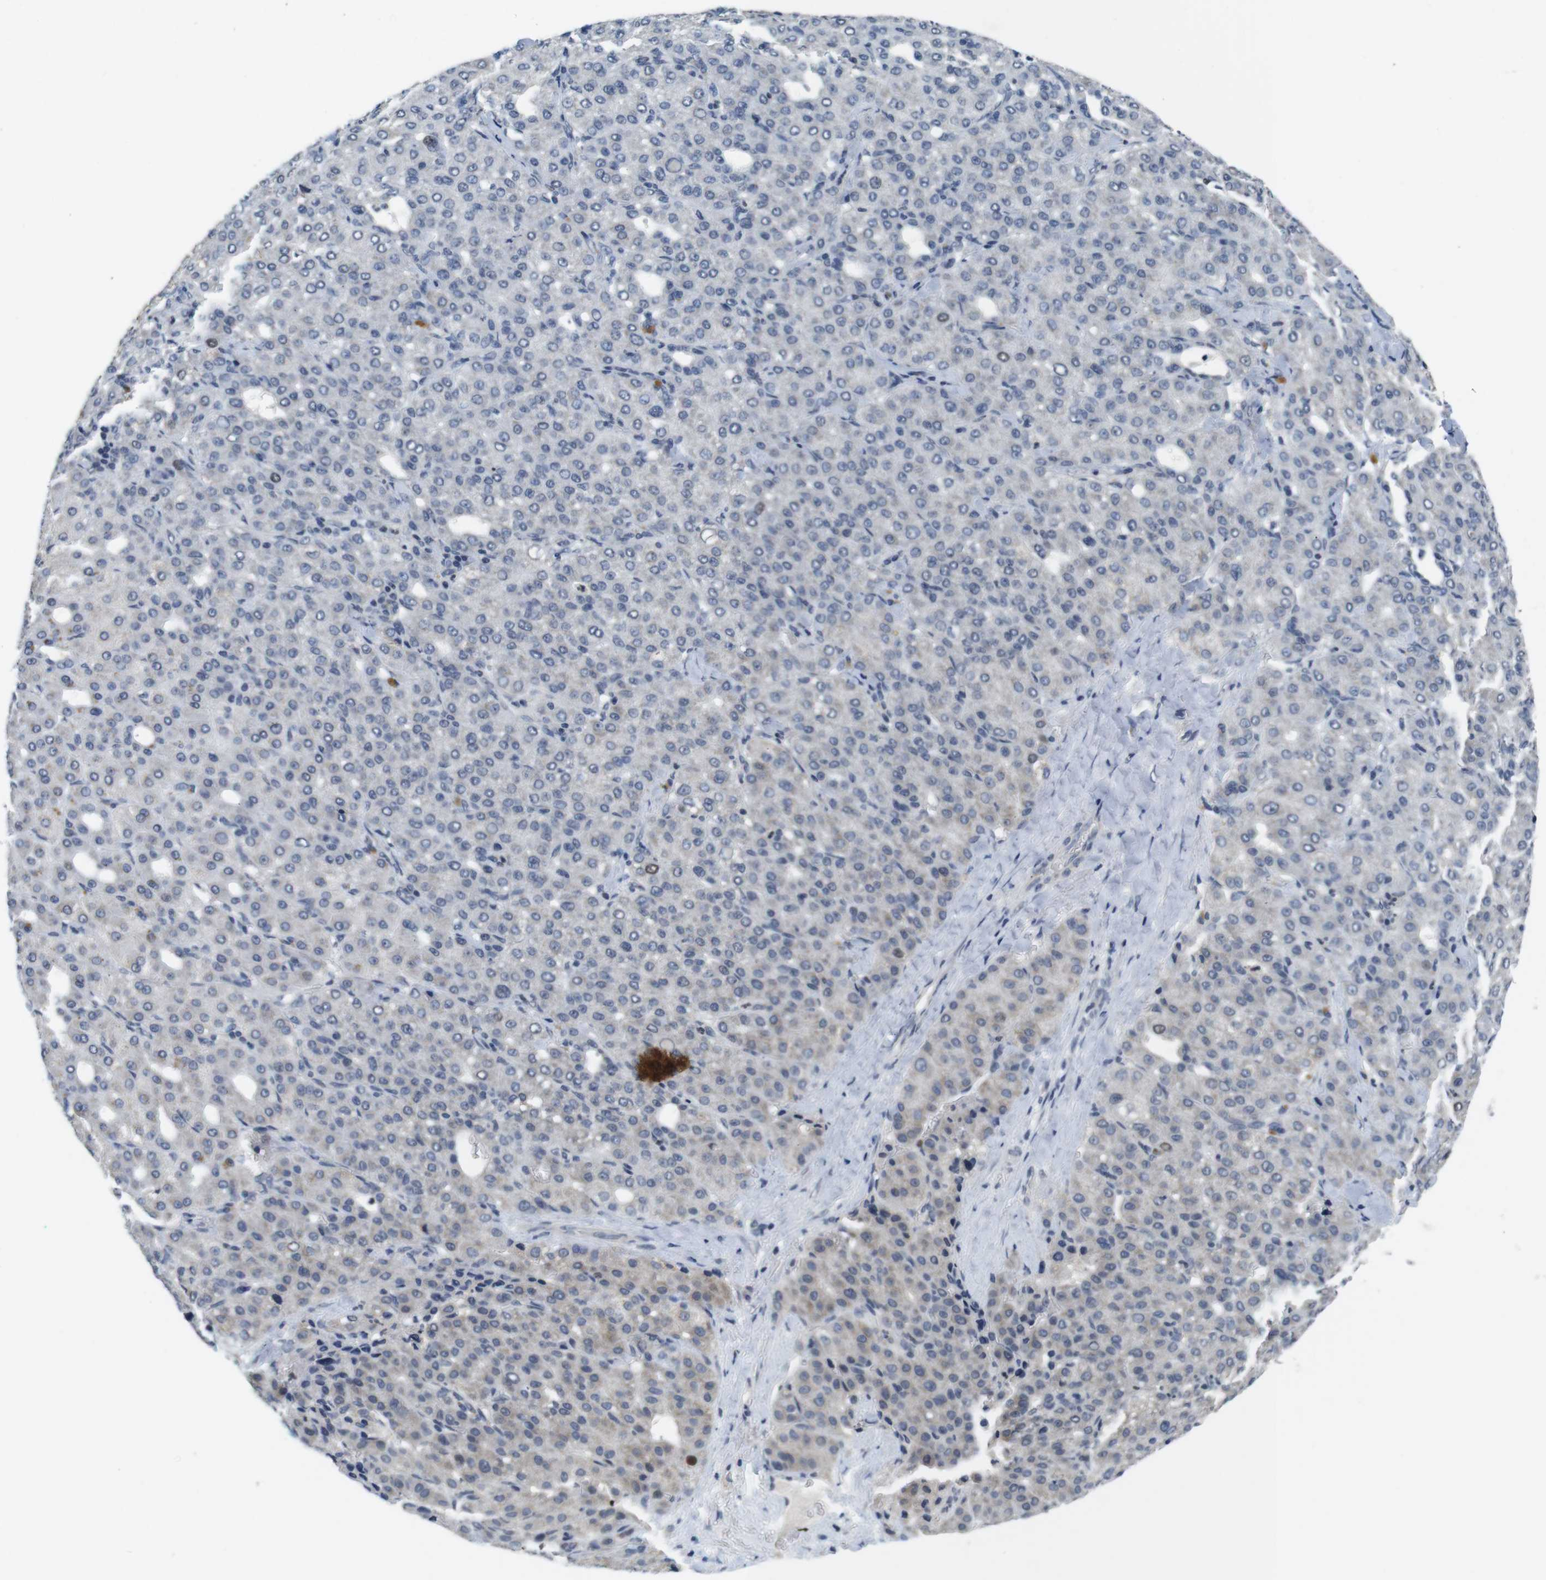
{"staining": {"intensity": "negative", "quantity": "none", "location": "none"}, "tissue": "liver cancer", "cell_type": "Tumor cells", "image_type": "cancer", "snomed": [{"axis": "morphology", "description": "Carcinoma, Hepatocellular, NOS"}, {"axis": "topography", "description": "Liver"}], "caption": "Human liver cancer stained for a protein using IHC demonstrates no positivity in tumor cells.", "gene": "SKP2", "patient": {"sex": "male", "age": 65}}